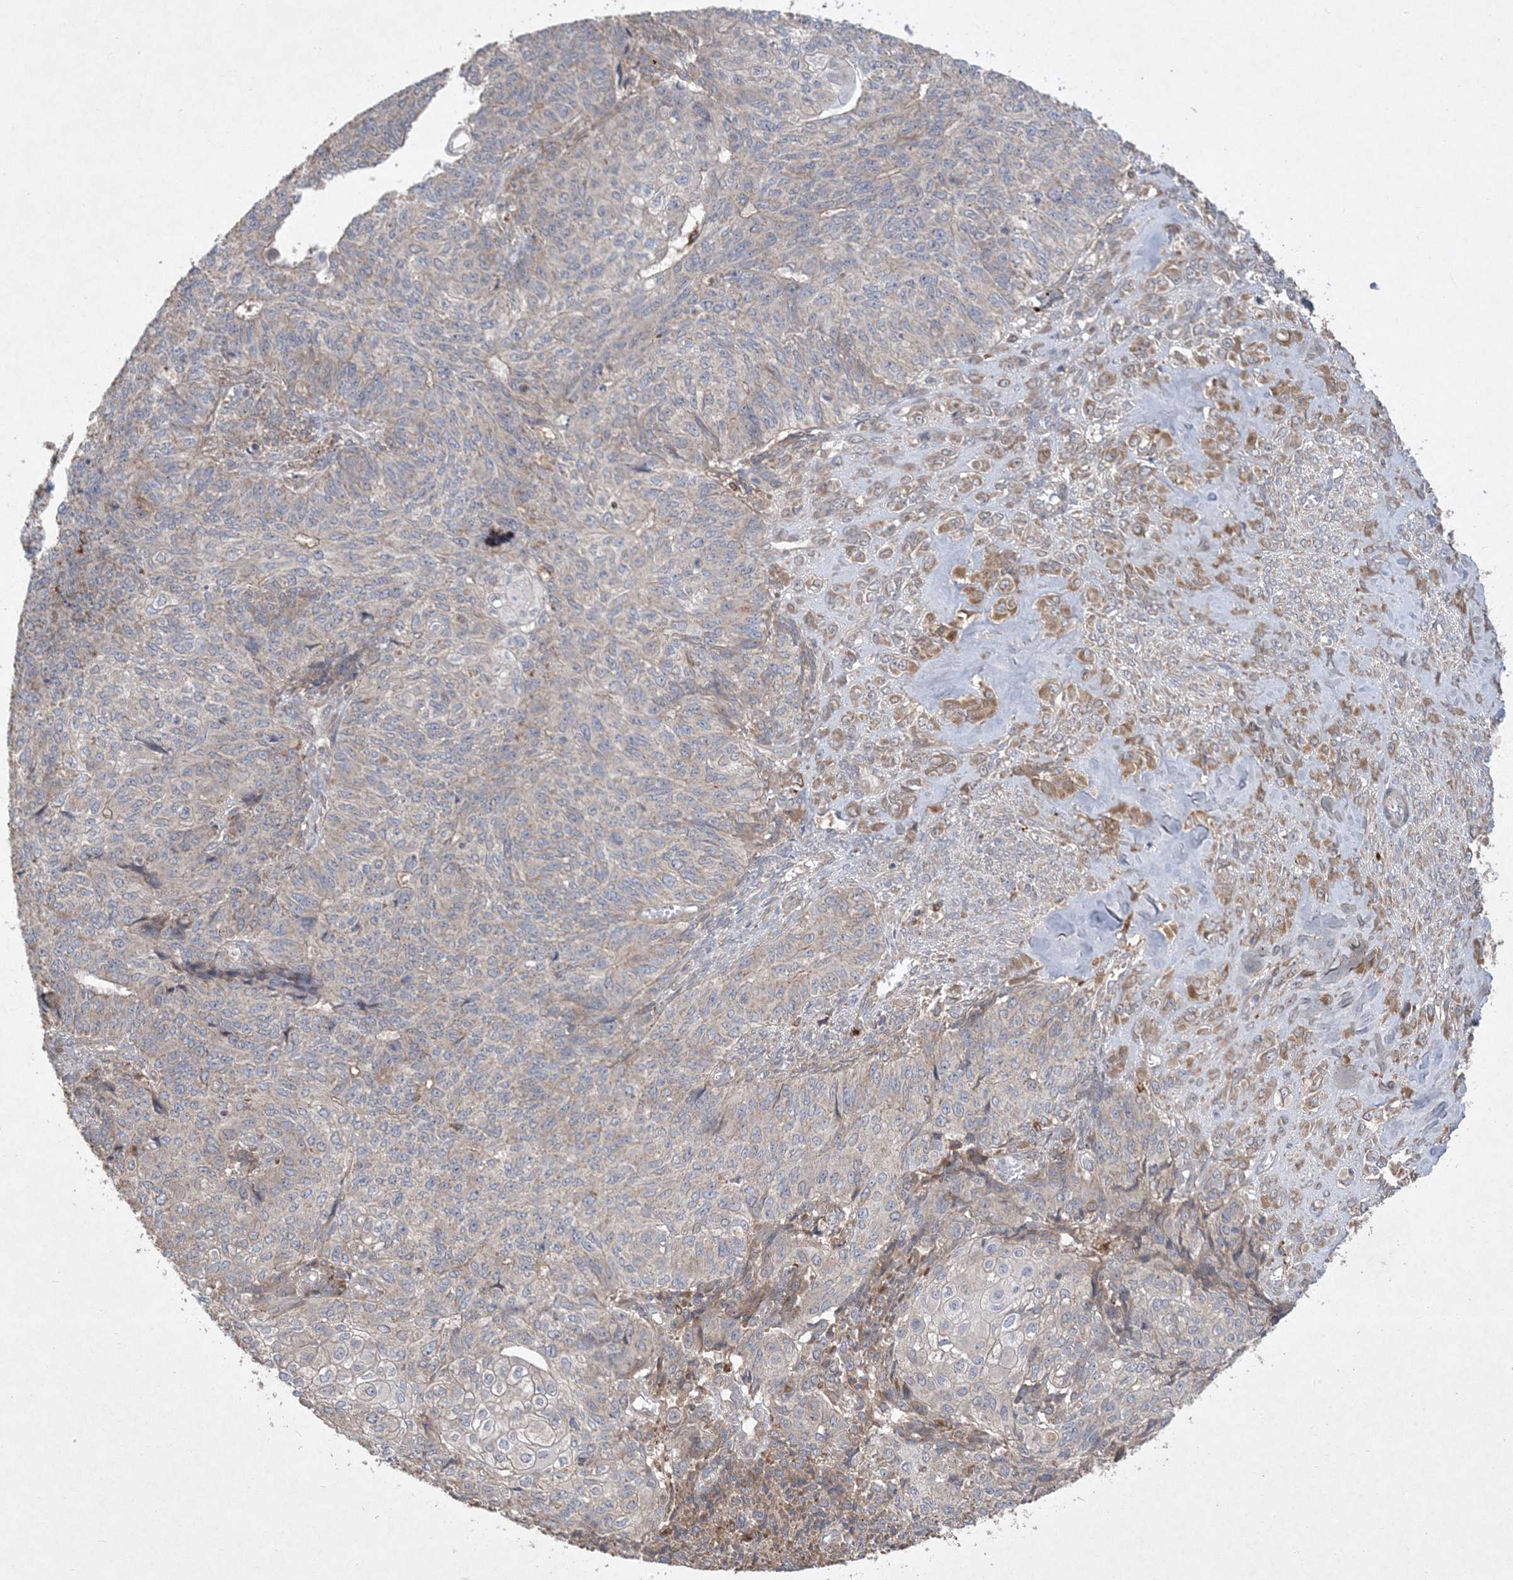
{"staining": {"intensity": "weak", "quantity": "<25%", "location": "cytoplasmic/membranous"}, "tissue": "endometrial cancer", "cell_type": "Tumor cells", "image_type": "cancer", "snomed": [{"axis": "morphology", "description": "Adenocarcinoma, NOS"}, {"axis": "topography", "description": "Endometrium"}], "caption": "This histopathology image is of endometrial cancer stained with immunohistochemistry (IHC) to label a protein in brown with the nuclei are counter-stained blue. There is no staining in tumor cells.", "gene": "MASP2", "patient": {"sex": "female", "age": 32}}